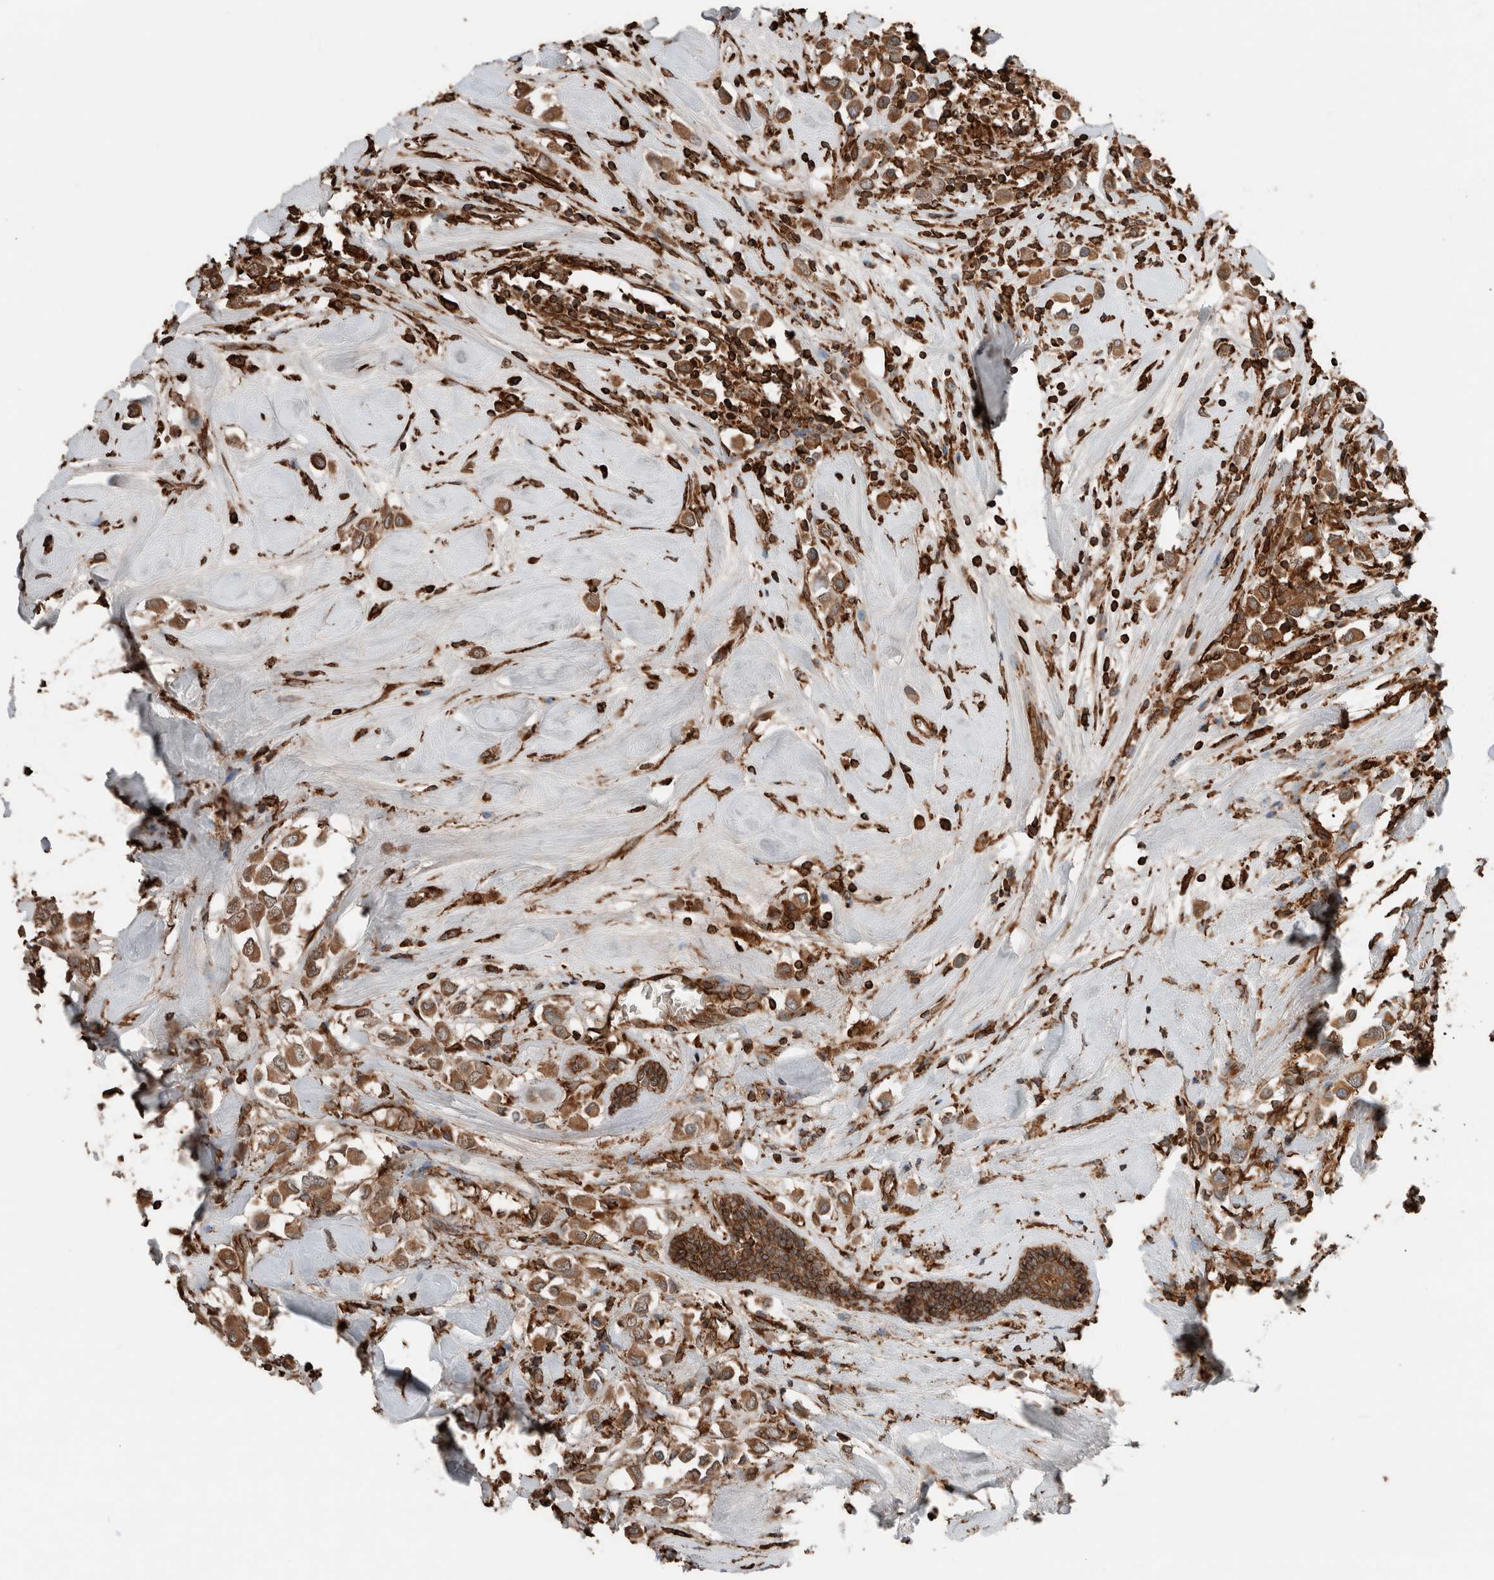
{"staining": {"intensity": "moderate", "quantity": ">75%", "location": "cytoplasmic/membranous"}, "tissue": "breast cancer", "cell_type": "Tumor cells", "image_type": "cancer", "snomed": [{"axis": "morphology", "description": "Duct carcinoma"}, {"axis": "topography", "description": "Breast"}], "caption": "Protein expression analysis of human breast cancer reveals moderate cytoplasmic/membranous staining in approximately >75% of tumor cells. (Stains: DAB (3,3'-diaminobenzidine) in brown, nuclei in blue, Microscopy: brightfield microscopy at high magnification).", "gene": "ERAP2", "patient": {"sex": "female", "age": 61}}